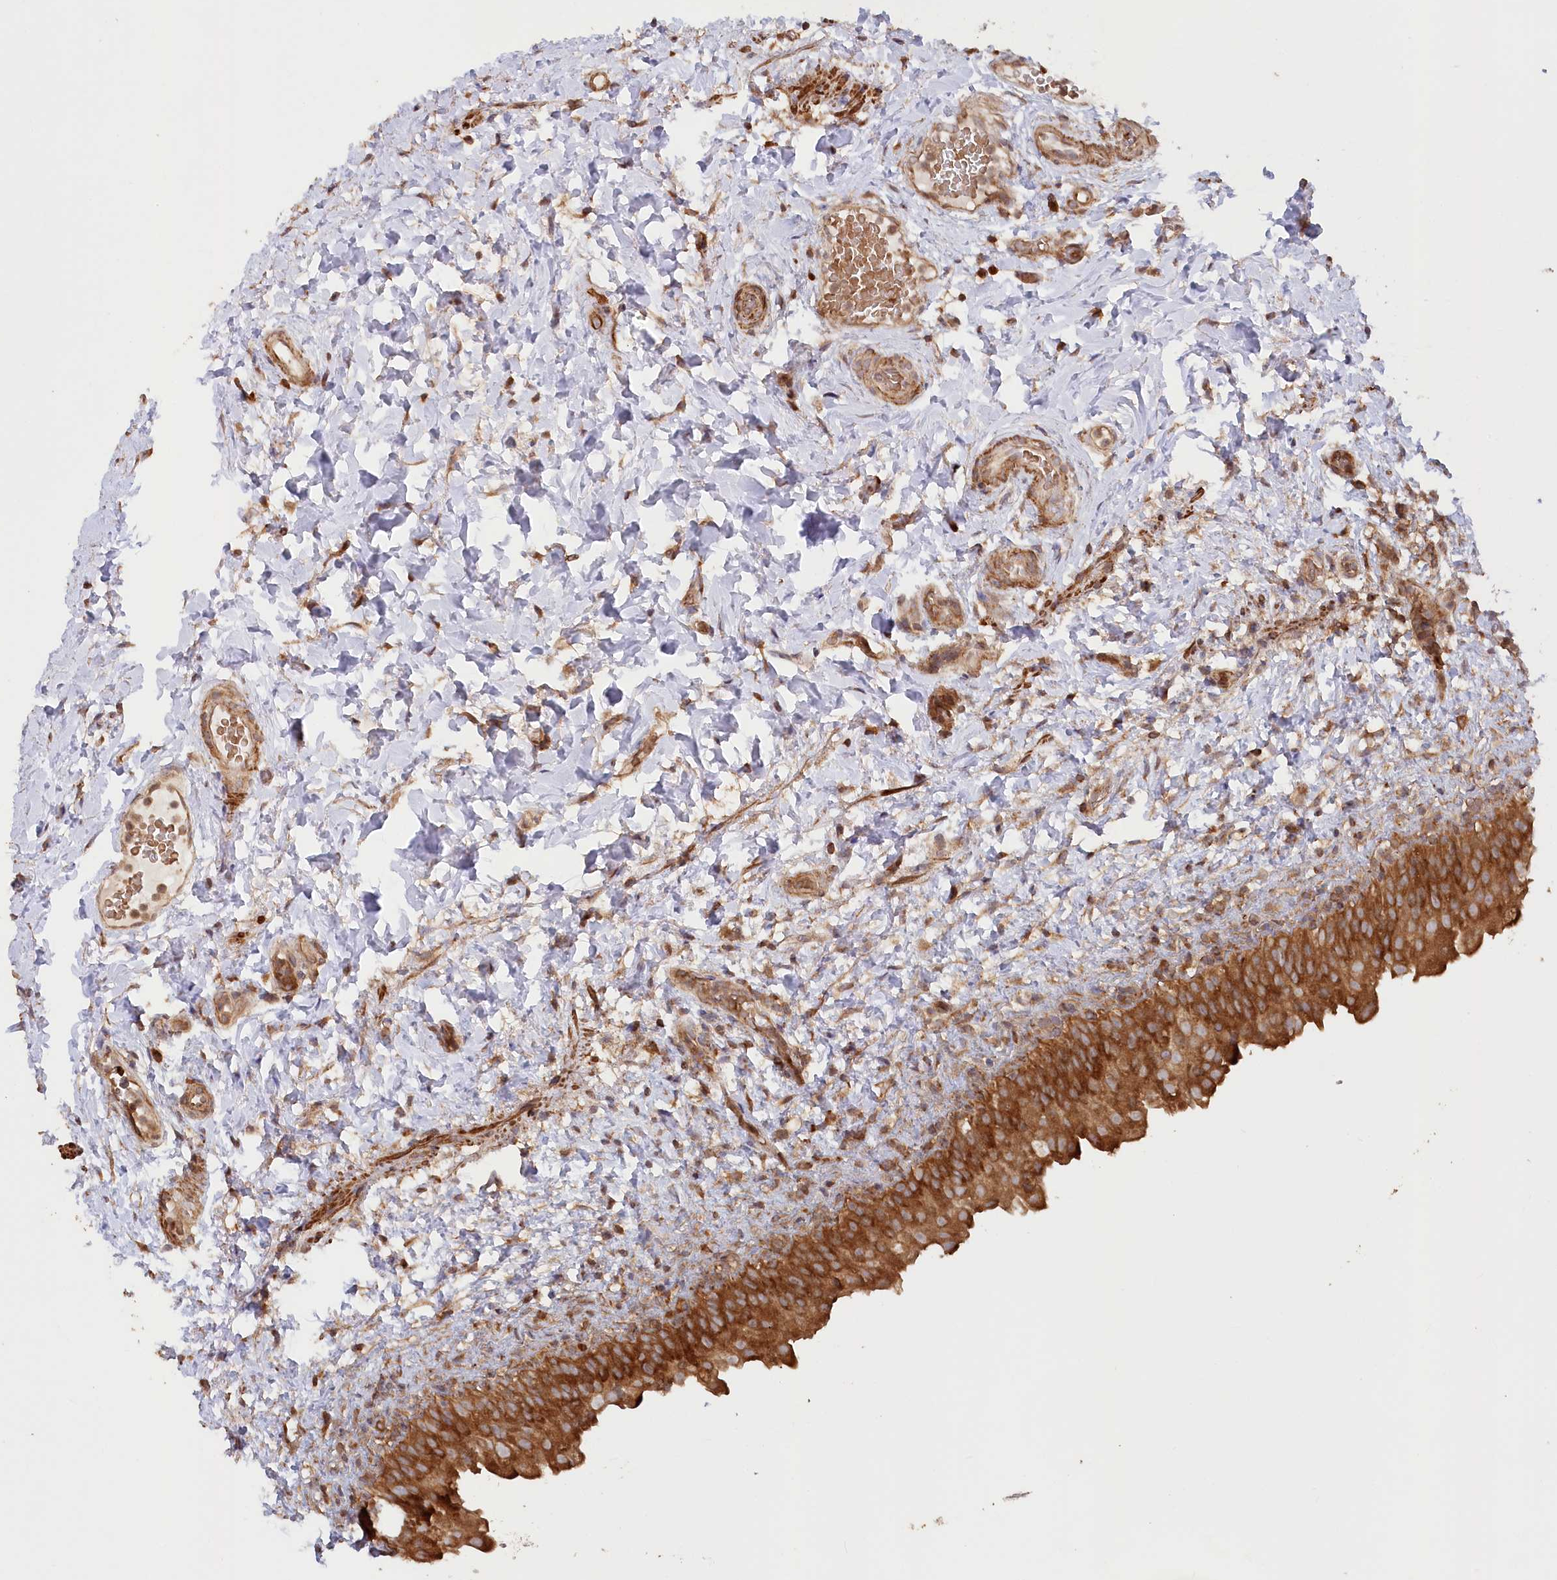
{"staining": {"intensity": "strong", "quantity": ">75%", "location": "cytoplasmic/membranous"}, "tissue": "urinary bladder", "cell_type": "Urothelial cells", "image_type": "normal", "snomed": [{"axis": "morphology", "description": "Normal tissue, NOS"}, {"axis": "topography", "description": "Urinary bladder"}], "caption": "This micrograph exhibits immunohistochemistry staining of normal human urinary bladder, with high strong cytoplasmic/membranous positivity in approximately >75% of urothelial cells.", "gene": "PAIP2", "patient": {"sex": "female", "age": 27}}